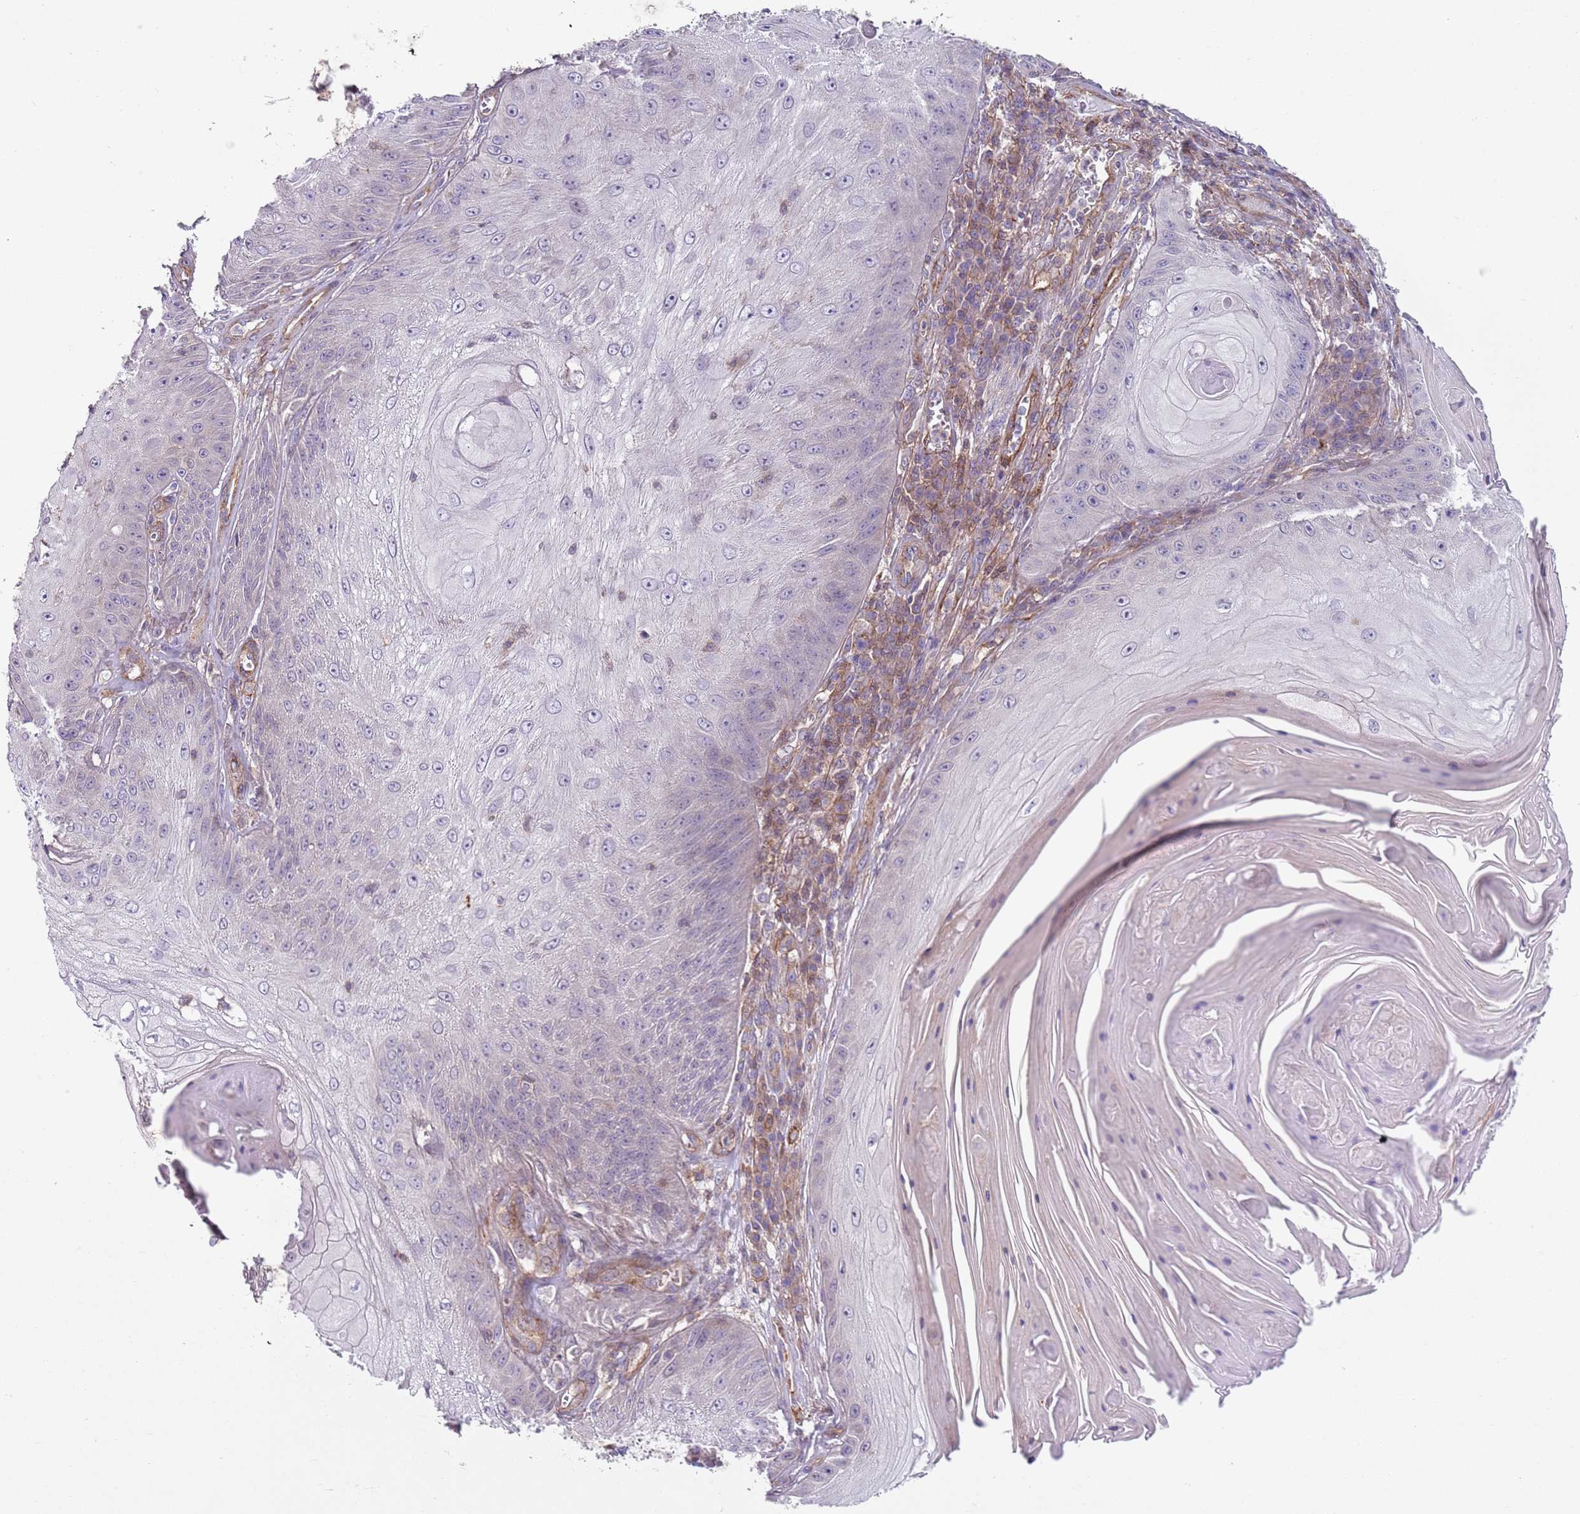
{"staining": {"intensity": "negative", "quantity": "none", "location": "none"}, "tissue": "skin cancer", "cell_type": "Tumor cells", "image_type": "cancer", "snomed": [{"axis": "morphology", "description": "Squamous cell carcinoma, NOS"}, {"axis": "topography", "description": "Skin"}], "caption": "DAB (3,3'-diaminobenzidine) immunohistochemical staining of skin cancer reveals no significant positivity in tumor cells.", "gene": "GNAI3", "patient": {"sex": "male", "age": 70}}